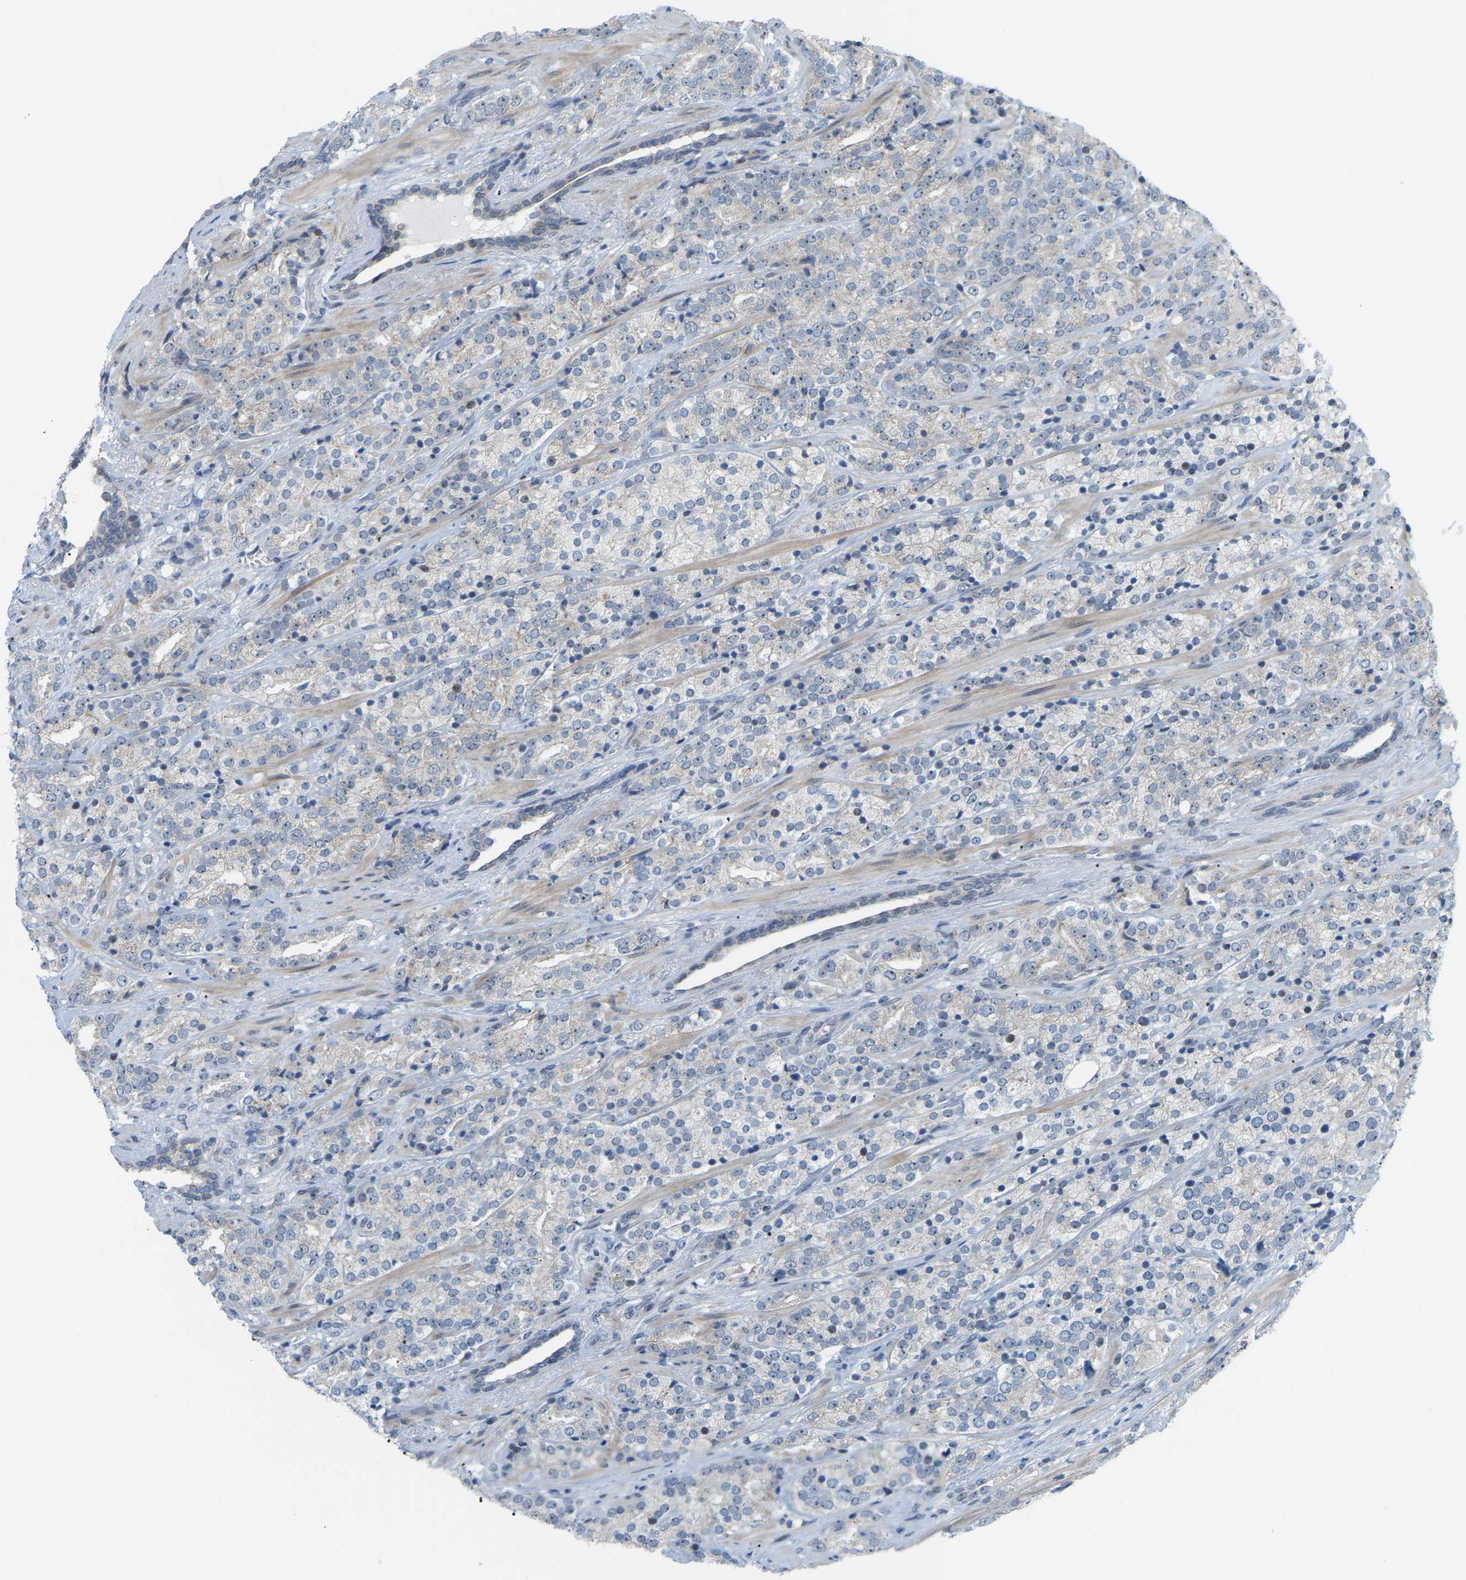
{"staining": {"intensity": "negative", "quantity": "none", "location": "none"}, "tissue": "prostate cancer", "cell_type": "Tumor cells", "image_type": "cancer", "snomed": [{"axis": "morphology", "description": "Adenocarcinoma, High grade"}, {"axis": "topography", "description": "Prostate"}], "caption": "Micrograph shows no significant protein staining in tumor cells of prostate adenocarcinoma (high-grade).", "gene": "CROT", "patient": {"sex": "male", "age": 71}}